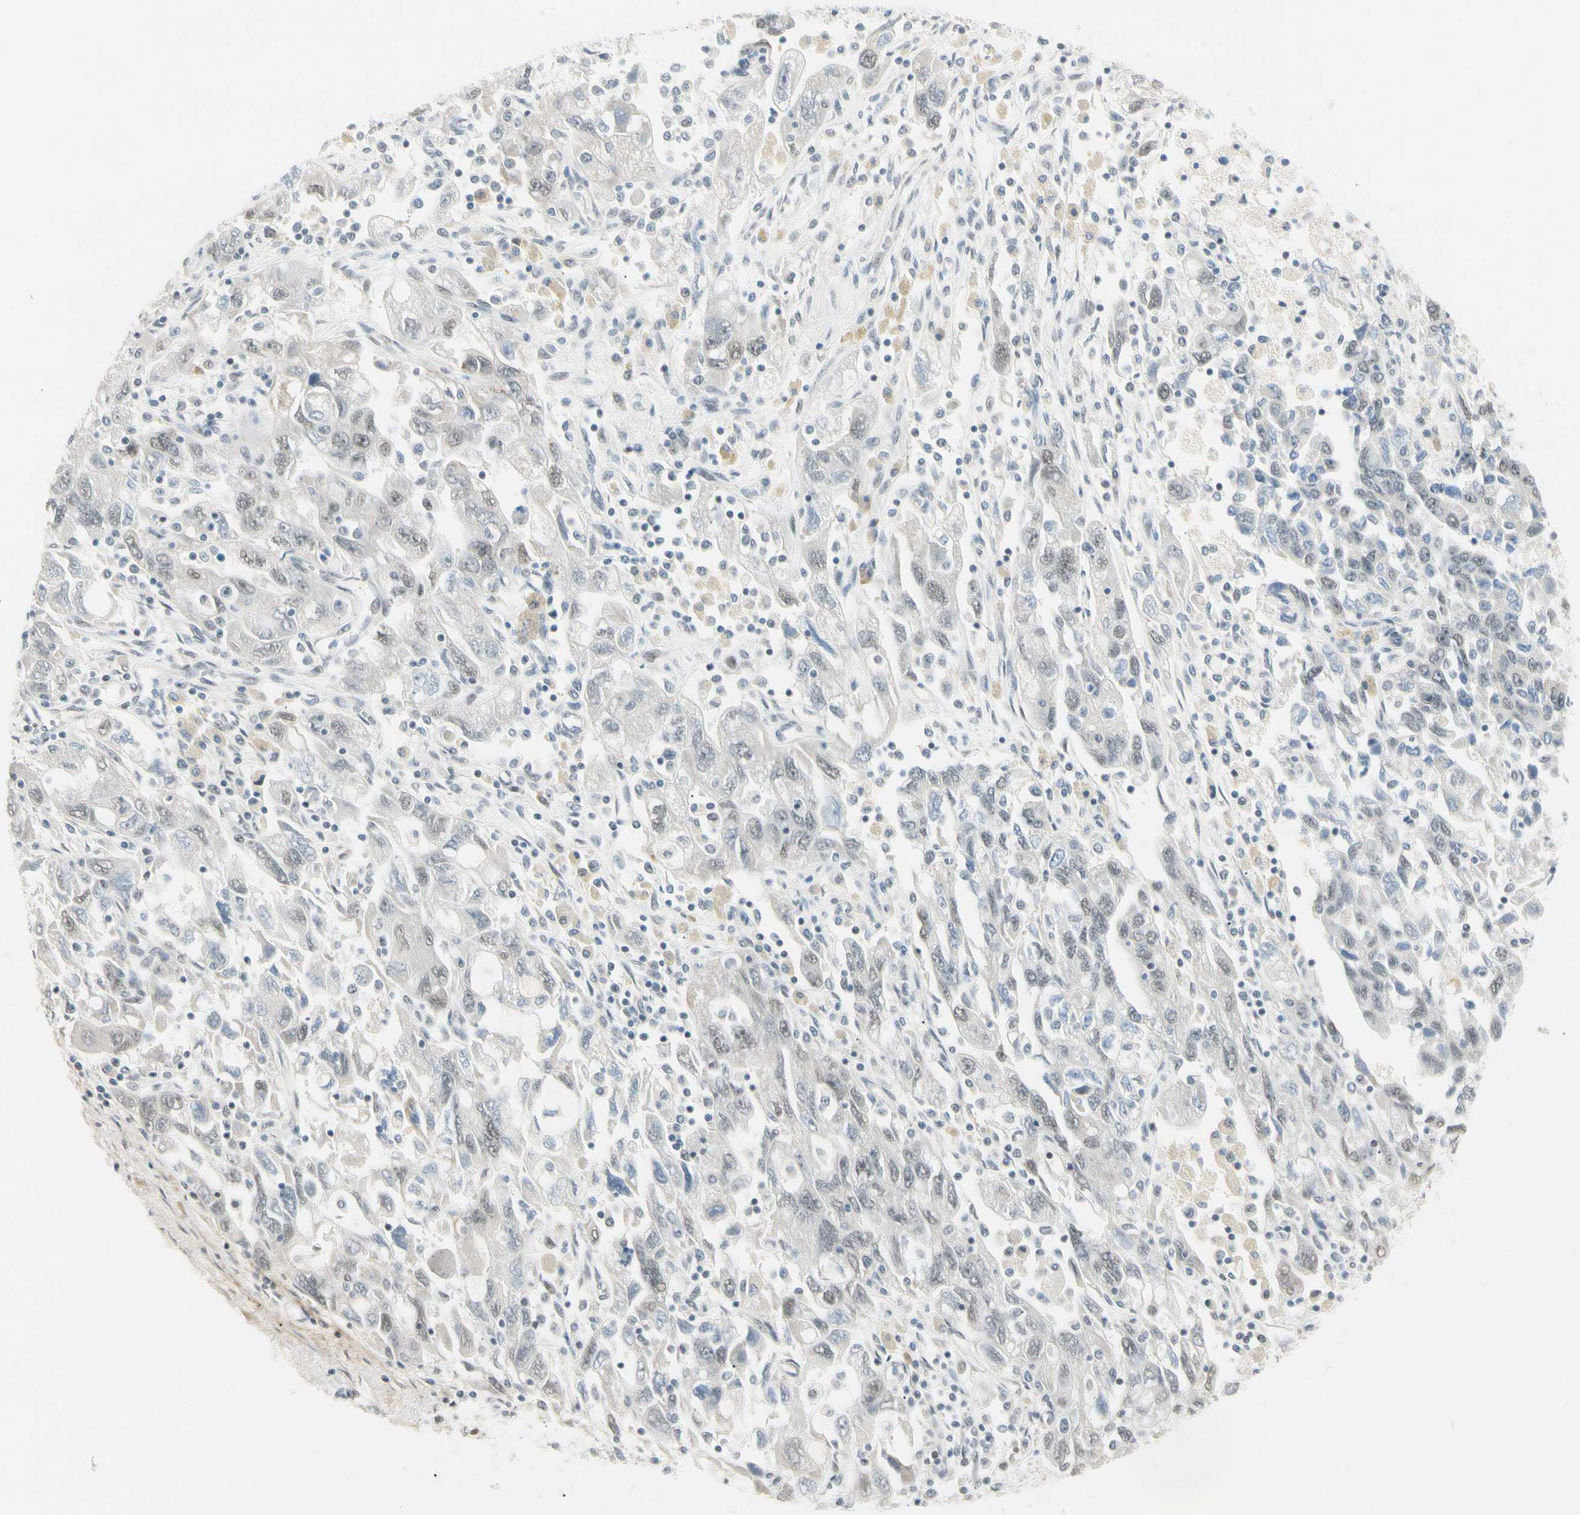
{"staining": {"intensity": "weak", "quantity": "<25%", "location": "nuclear"}, "tissue": "ovarian cancer", "cell_type": "Tumor cells", "image_type": "cancer", "snomed": [{"axis": "morphology", "description": "Carcinoma, NOS"}, {"axis": "morphology", "description": "Cystadenocarcinoma, serous, NOS"}, {"axis": "topography", "description": "Ovary"}], "caption": "Tumor cells show no significant protein positivity in serous cystadenocarcinoma (ovarian).", "gene": "ASPN", "patient": {"sex": "female", "age": 69}}